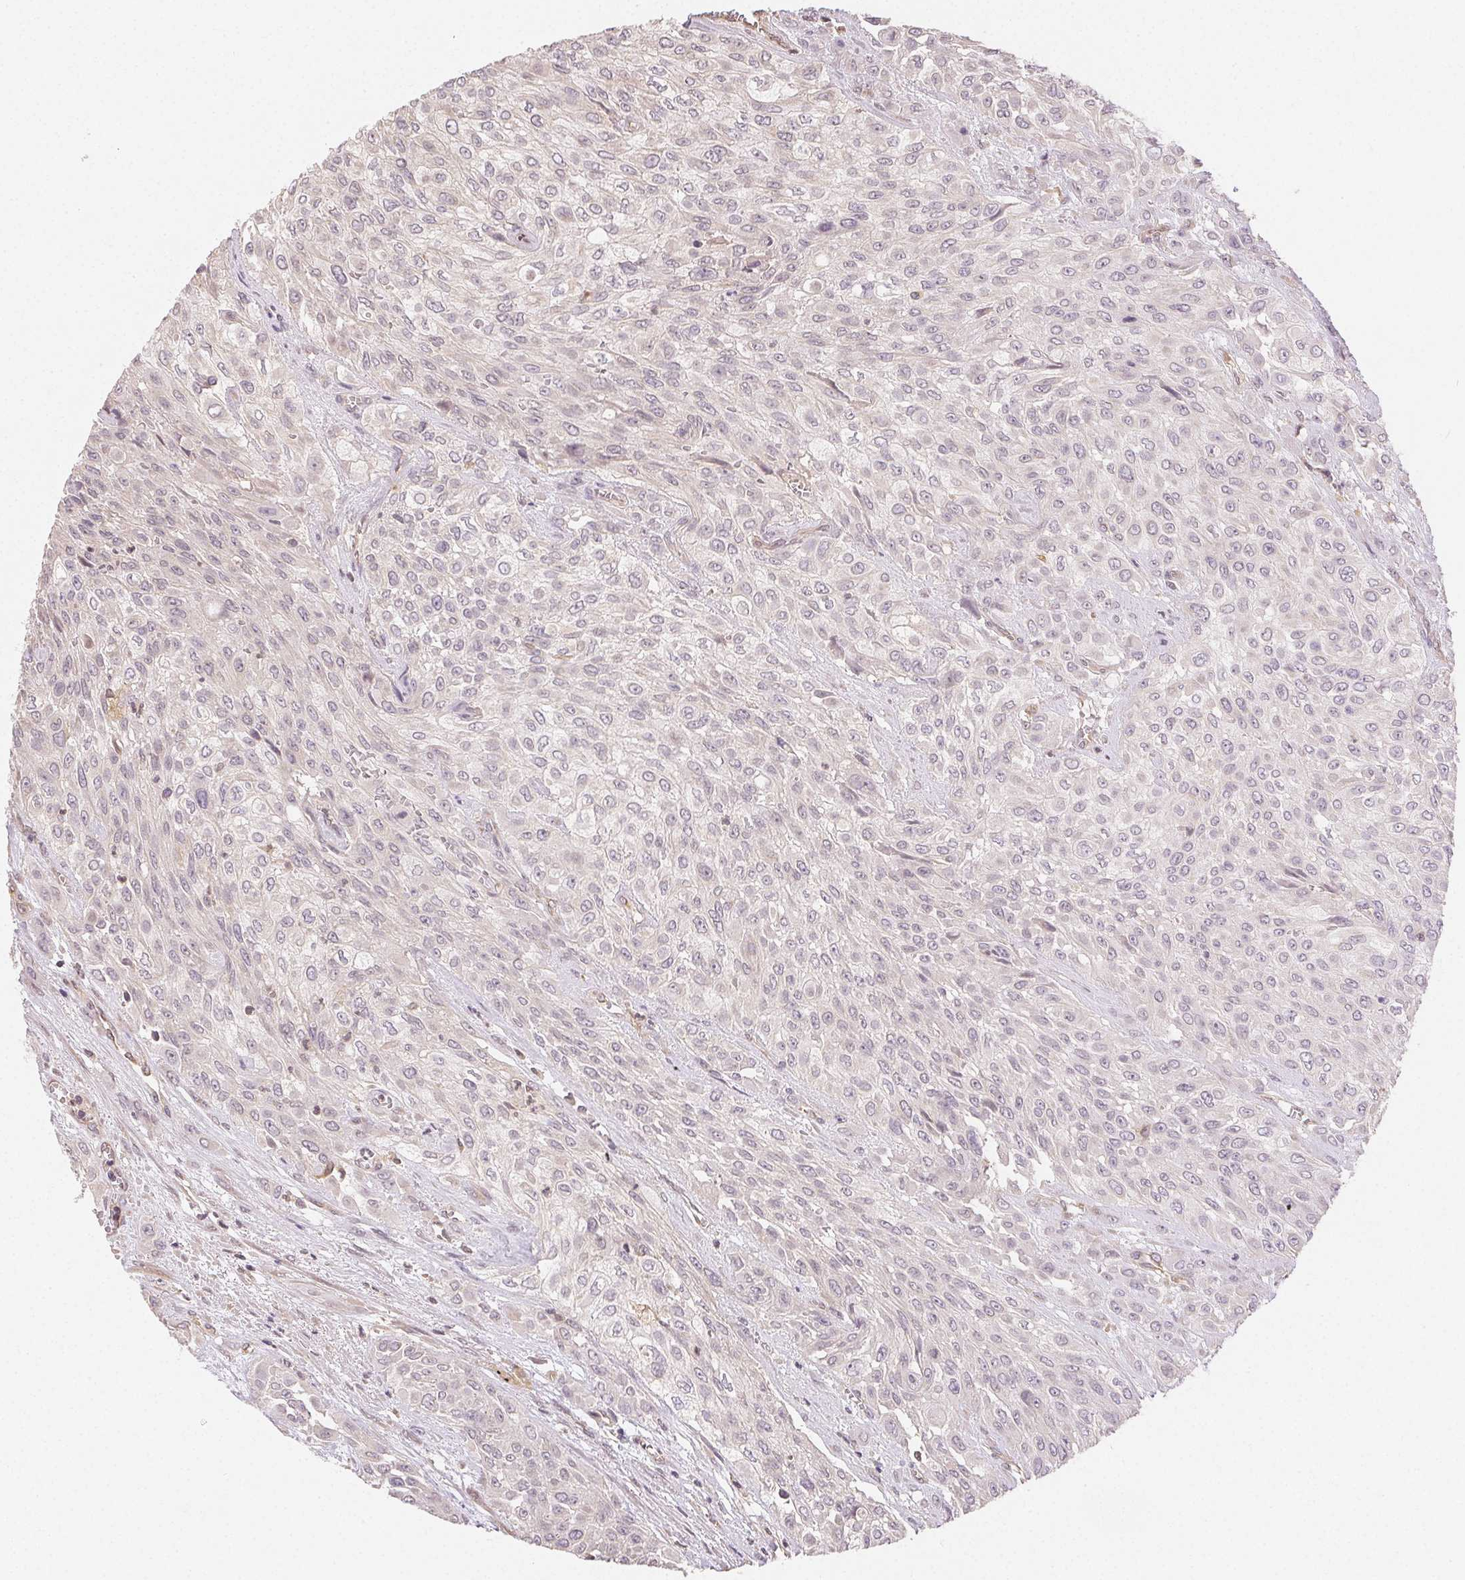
{"staining": {"intensity": "negative", "quantity": "none", "location": "none"}, "tissue": "urothelial cancer", "cell_type": "Tumor cells", "image_type": "cancer", "snomed": [{"axis": "morphology", "description": "Urothelial carcinoma, High grade"}, {"axis": "topography", "description": "Urinary bladder"}], "caption": "Human urothelial cancer stained for a protein using immunohistochemistry demonstrates no expression in tumor cells.", "gene": "SEZ6L2", "patient": {"sex": "male", "age": 57}}